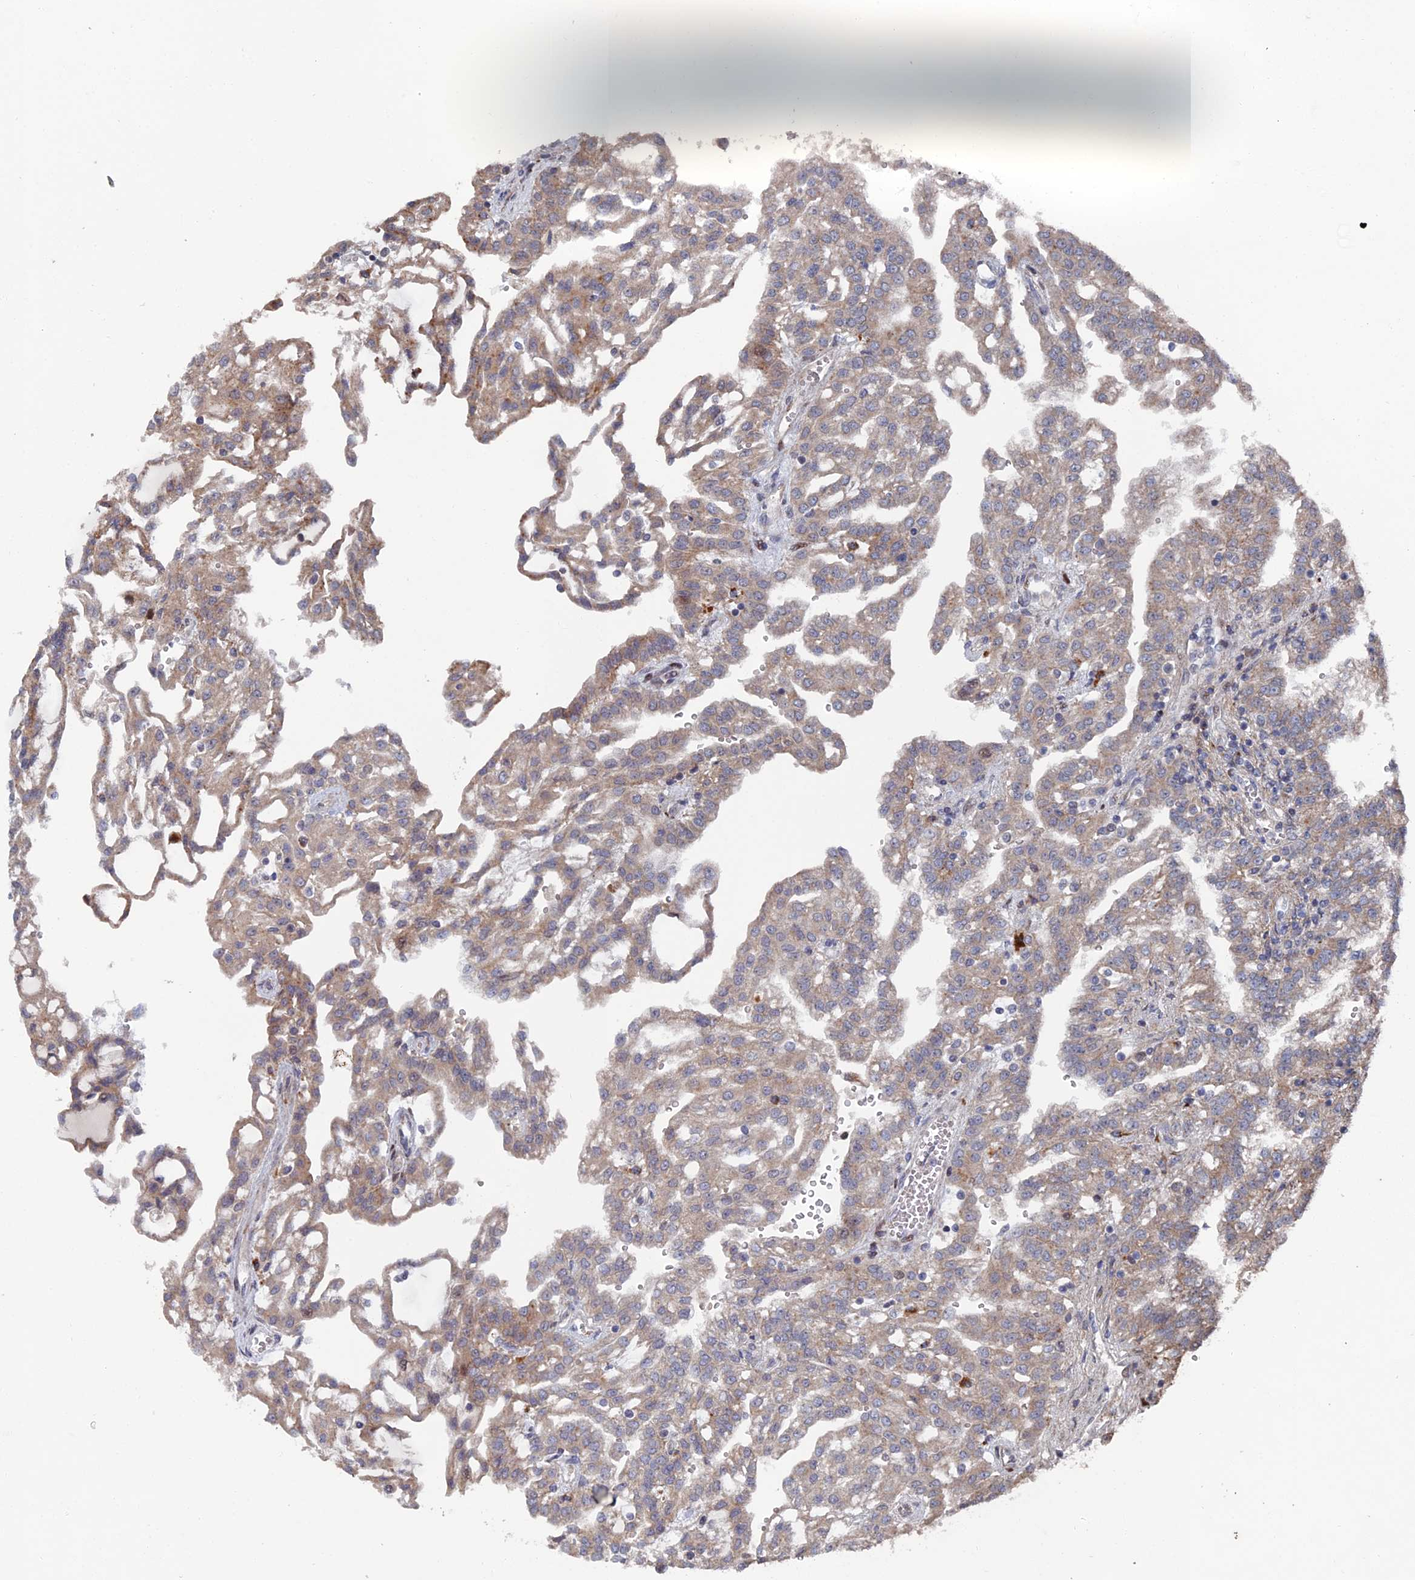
{"staining": {"intensity": "moderate", "quantity": "<25%", "location": "cytoplasmic/membranous"}, "tissue": "renal cancer", "cell_type": "Tumor cells", "image_type": "cancer", "snomed": [{"axis": "morphology", "description": "Adenocarcinoma, NOS"}, {"axis": "topography", "description": "Kidney"}], "caption": "Protein expression analysis of adenocarcinoma (renal) displays moderate cytoplasmic/membranous expression in about <25% of tumor cells.", "gene": "GTF2IRD1", "patient": {"sex": "male", "age": 63}}